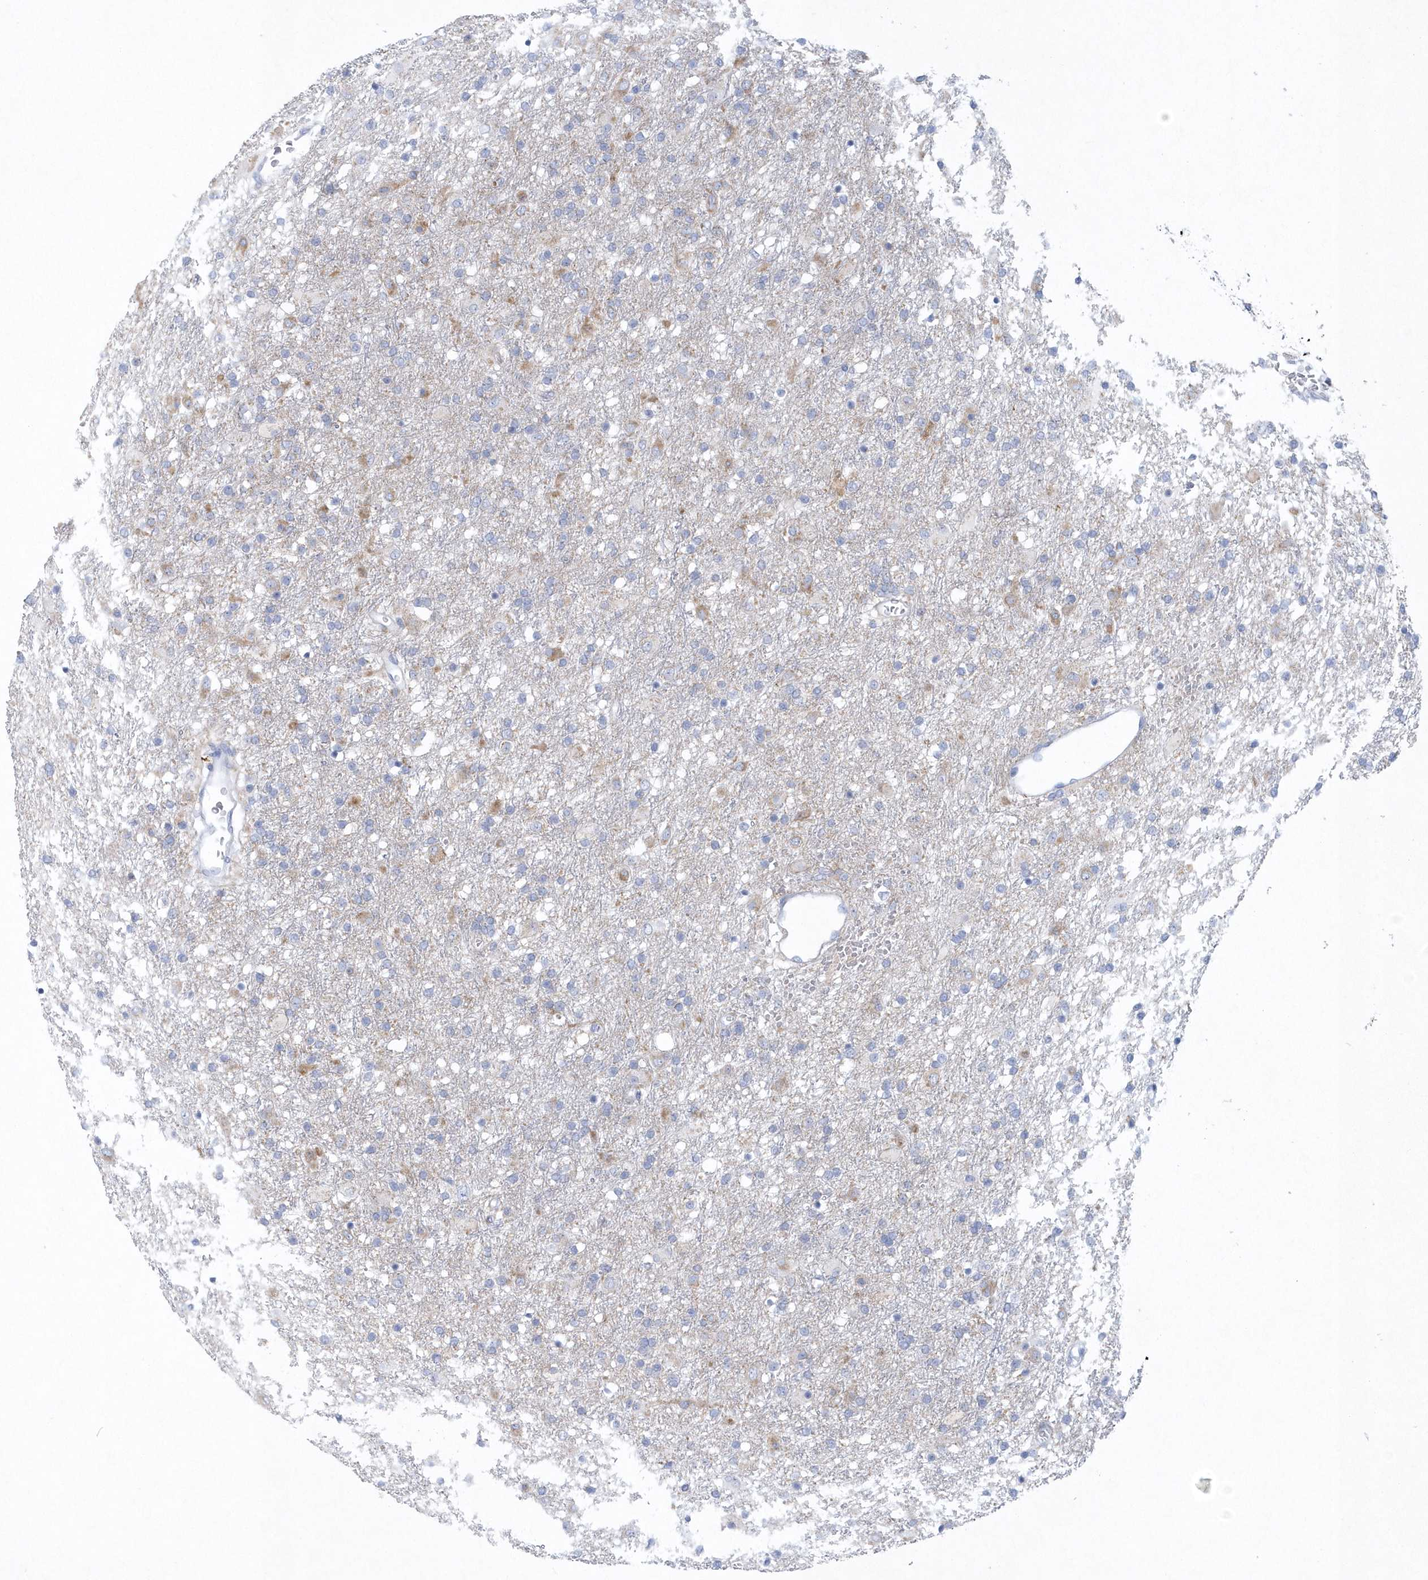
{"staining": {"intensity": "negative", "quantity": "none", "location": "none"}, "tissue": "glioma", "cell_type": "Tumor cells", "image_type": "cancer", "snomed": [{"axis": "morphology", "description": "Glioma, malignant, Low grade"}, {"axis": "topography", "description": "Brain"}], "caption": "Immunohistochemistry histopathology image of malignant glioma (low-grade) stained for a protein (brown), which shows no staining in tumor cells.", "gene": "NIPAL1", "patient": {"sex": "male", "age": 65}}